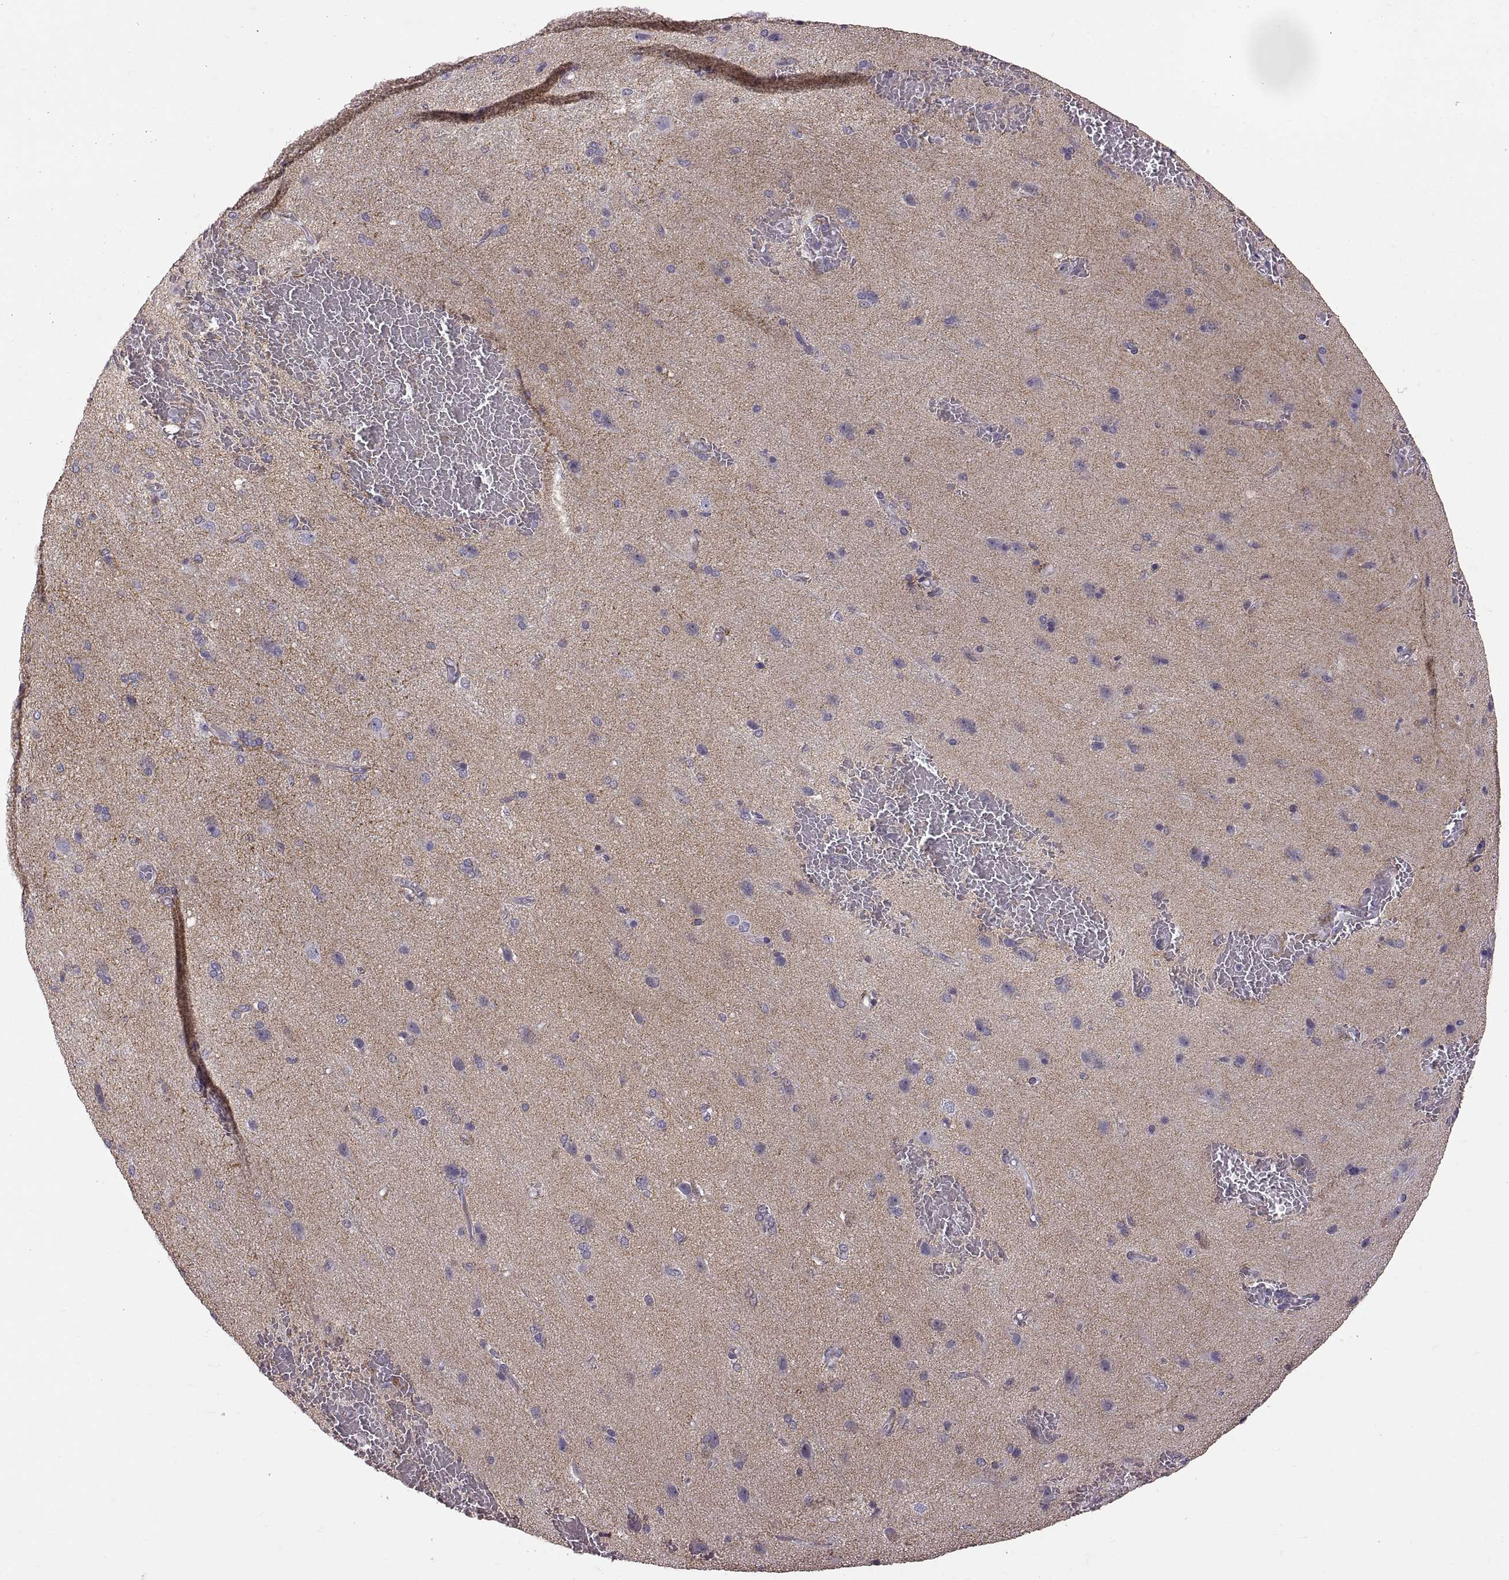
{"staining": {"intensity": "negative", "quantity": "none", "location": "none"}, "tissue": "cerebral cortex", "cell_type": "Endothelial cells", "image_type": "normal", "snomed": [{"axis": "morphology", "description": "Normal tissue, NOS"}, {"axis": "morphology", "description": "Glioma, malignant, High grade"}, {"axis": "topography", "description": "Cerebral cortex"}], "caption": "Endothelial cells are negative for brown protein staining in normal cerebral cortex. Nuclei are stained in blue.", "gene": "CDH2", "patient": {"sex": "male", "age": 77}}